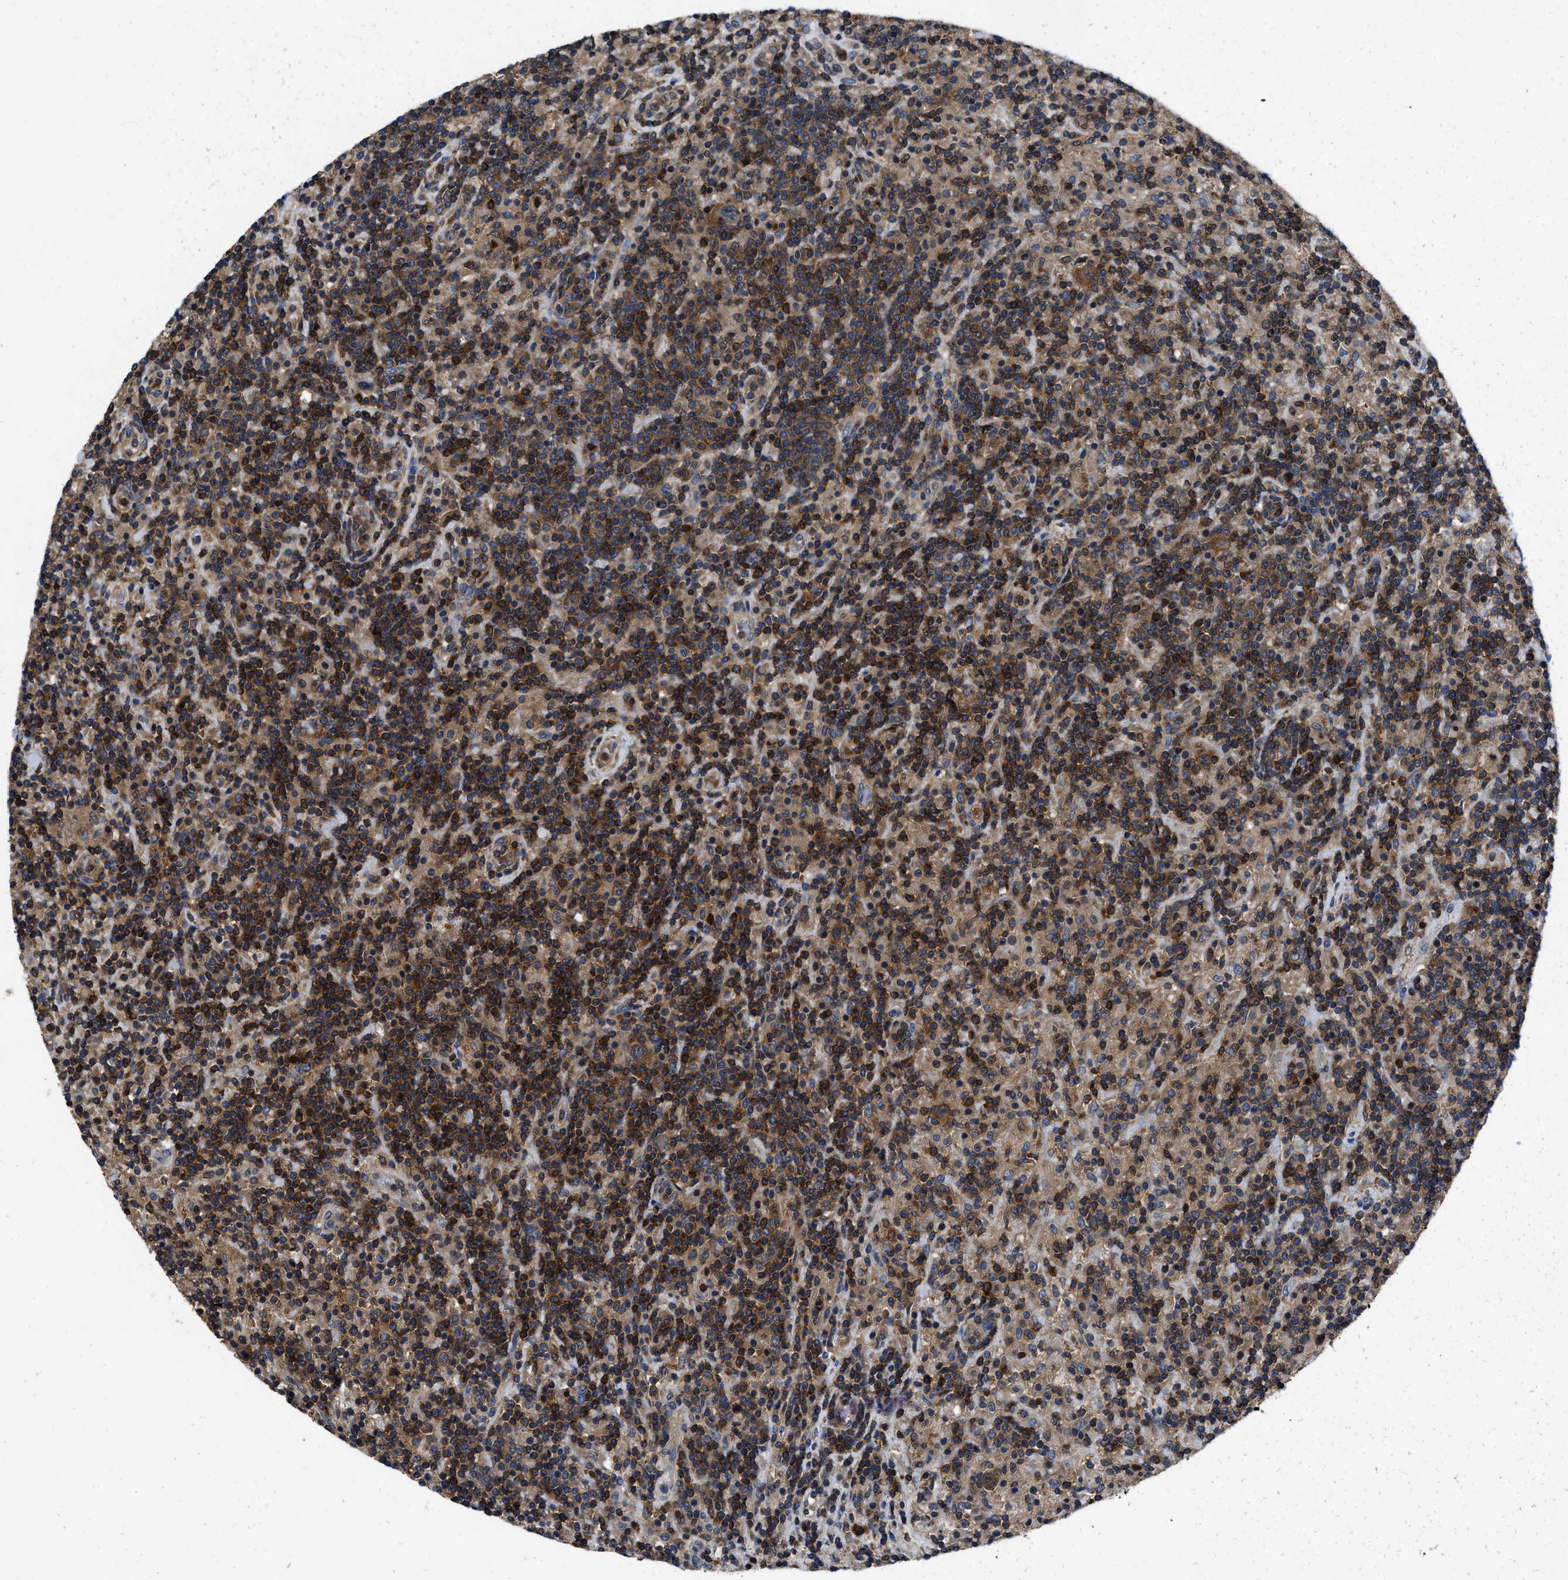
{"staining": {"intensity": "moderate", "quantity": ">75%", "location": "cytoplasmic/membranous"}, "tissue": "lymphoma", "cell_type": "Tumor cells", "image_type": "cancer", "snomed": [{"axis": "morphology", "description": "Hodgkin's disease, NOS"}, {"axis": "topography", "description": "Lymph node"}], "caption": "Immunohistochemistry (DAB) staining of human lymphoma displays moderate cytoplasmic/membranous protein expression in approximately >75% of tumor cells.", "gene": "YARS1", "patient": {"sex": "male", "age": 70}}